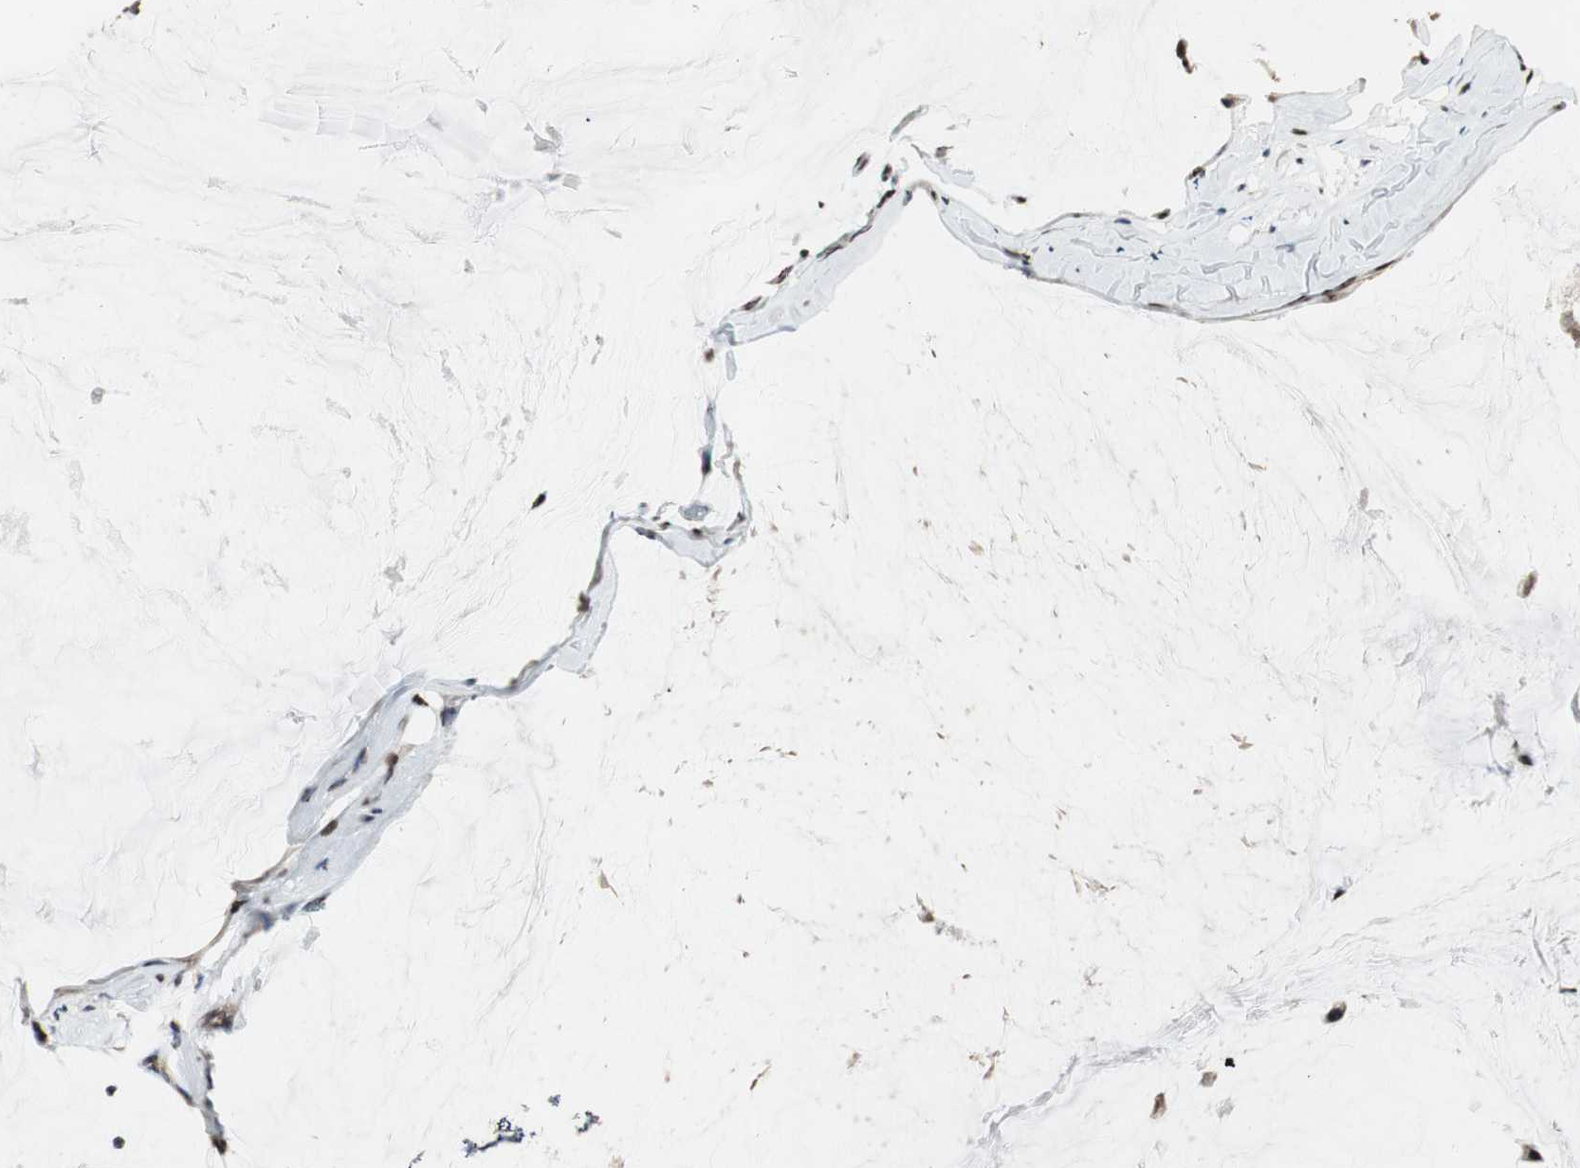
{"staining": {"intensity": "weak", "quantity": "25%-75%", "location": "cytoplasmic/membranous"}, "tissue": "ovarian cancer", "cell_type": "Tumor cells", "image_type": "cancer", "snomed": [{"axis": "morphology", "description": "Cystadenocarcinoma, mucinous, NOS"}, {"axis": "topography", "description": "Ovary"}], "caption": "Human ovarian cancer stained with a brown dye demonstrates weak cytoplasmic/membranous positive expression in about 25%-75% of tumor cells.", "gene": "PML", "patient": {"sex": "female", "age": 39}}